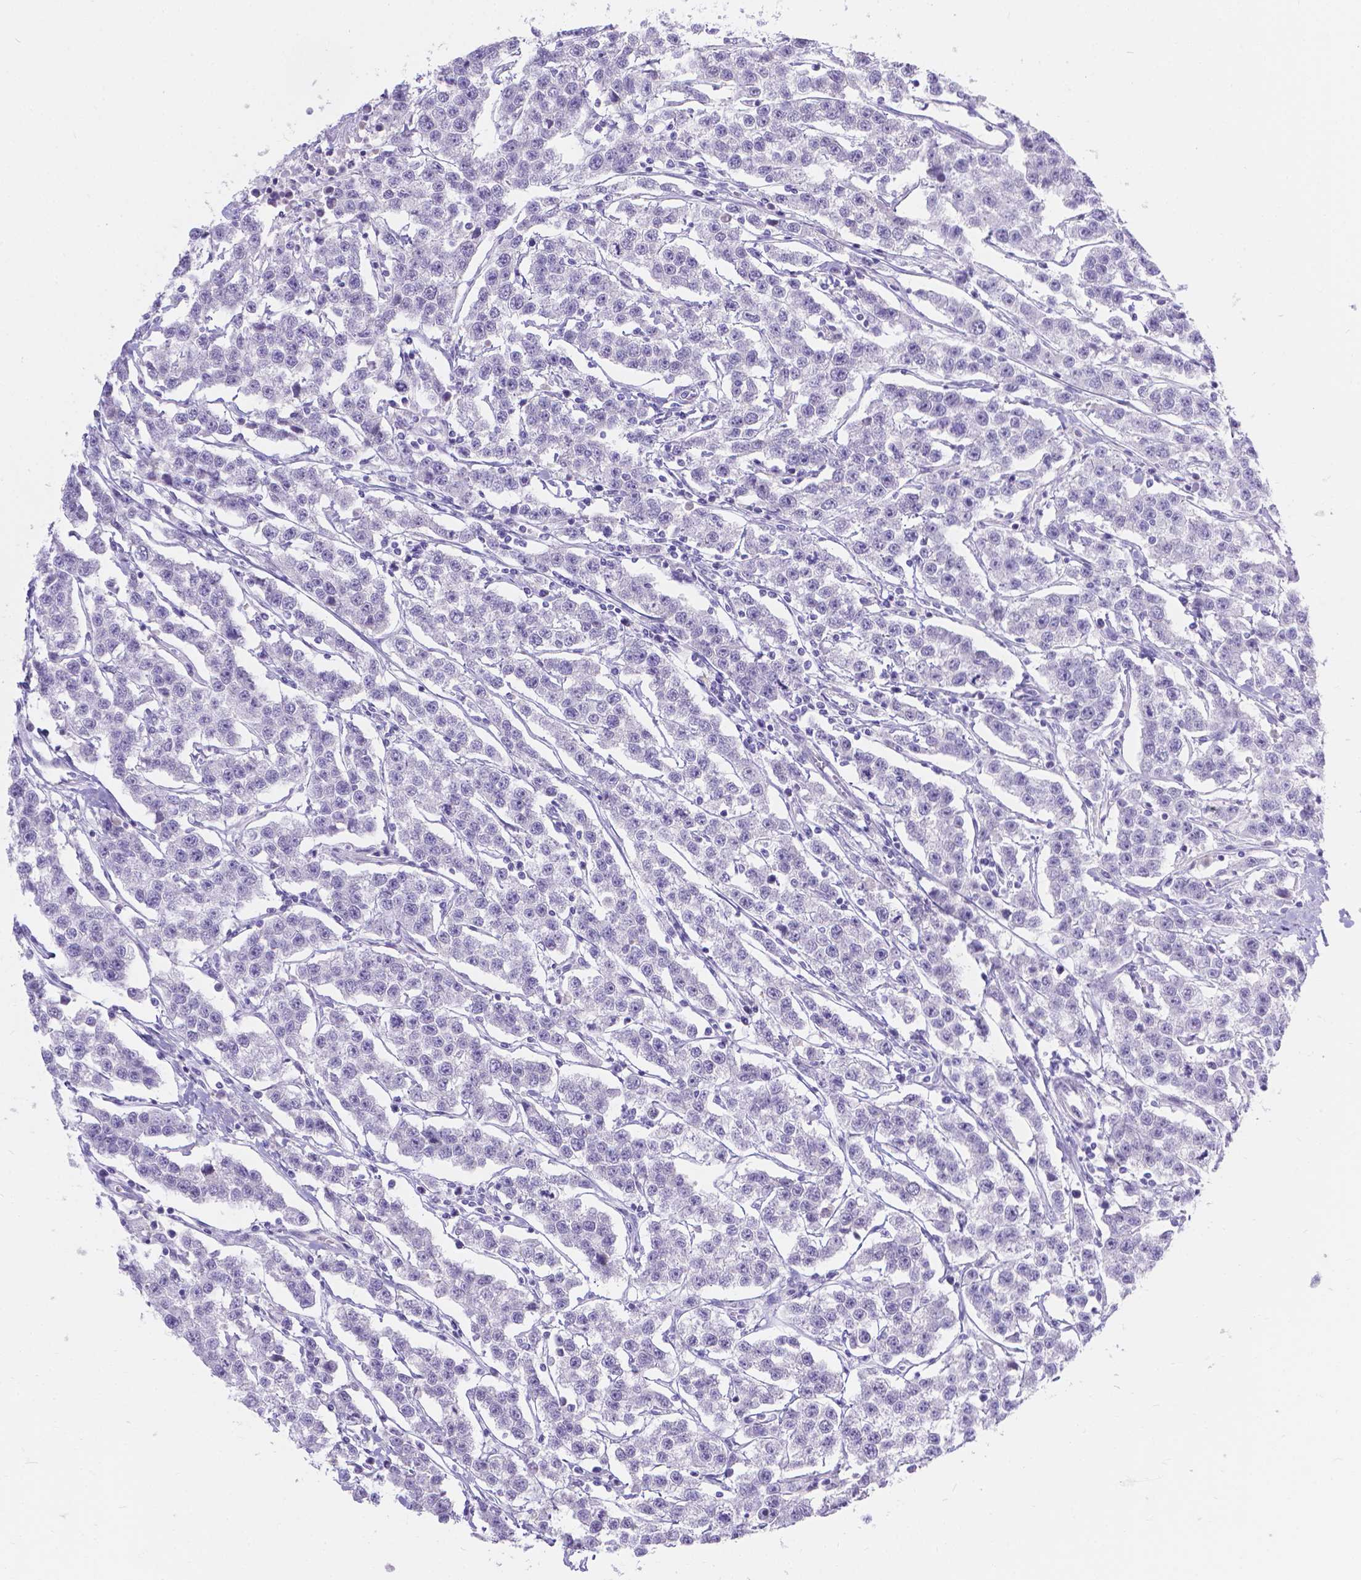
{"staining": {"intensity": "negative", "quantity": "none", "location": "none"}, "tissue": "testis cancer", "cell_type": "Tumor cells", "image_type": "cancer", "snomed": [{"axis": "morphology", "description": "Seminoma, NOS"}, {"axis": "topography", "description": "Testis"}], "caption": "This is an IHC photomicrograph of testis seminoma. There is no expression in tumor cells.", "gene": "GNRHR", "patient": {"sex": "male", "age": 59}}